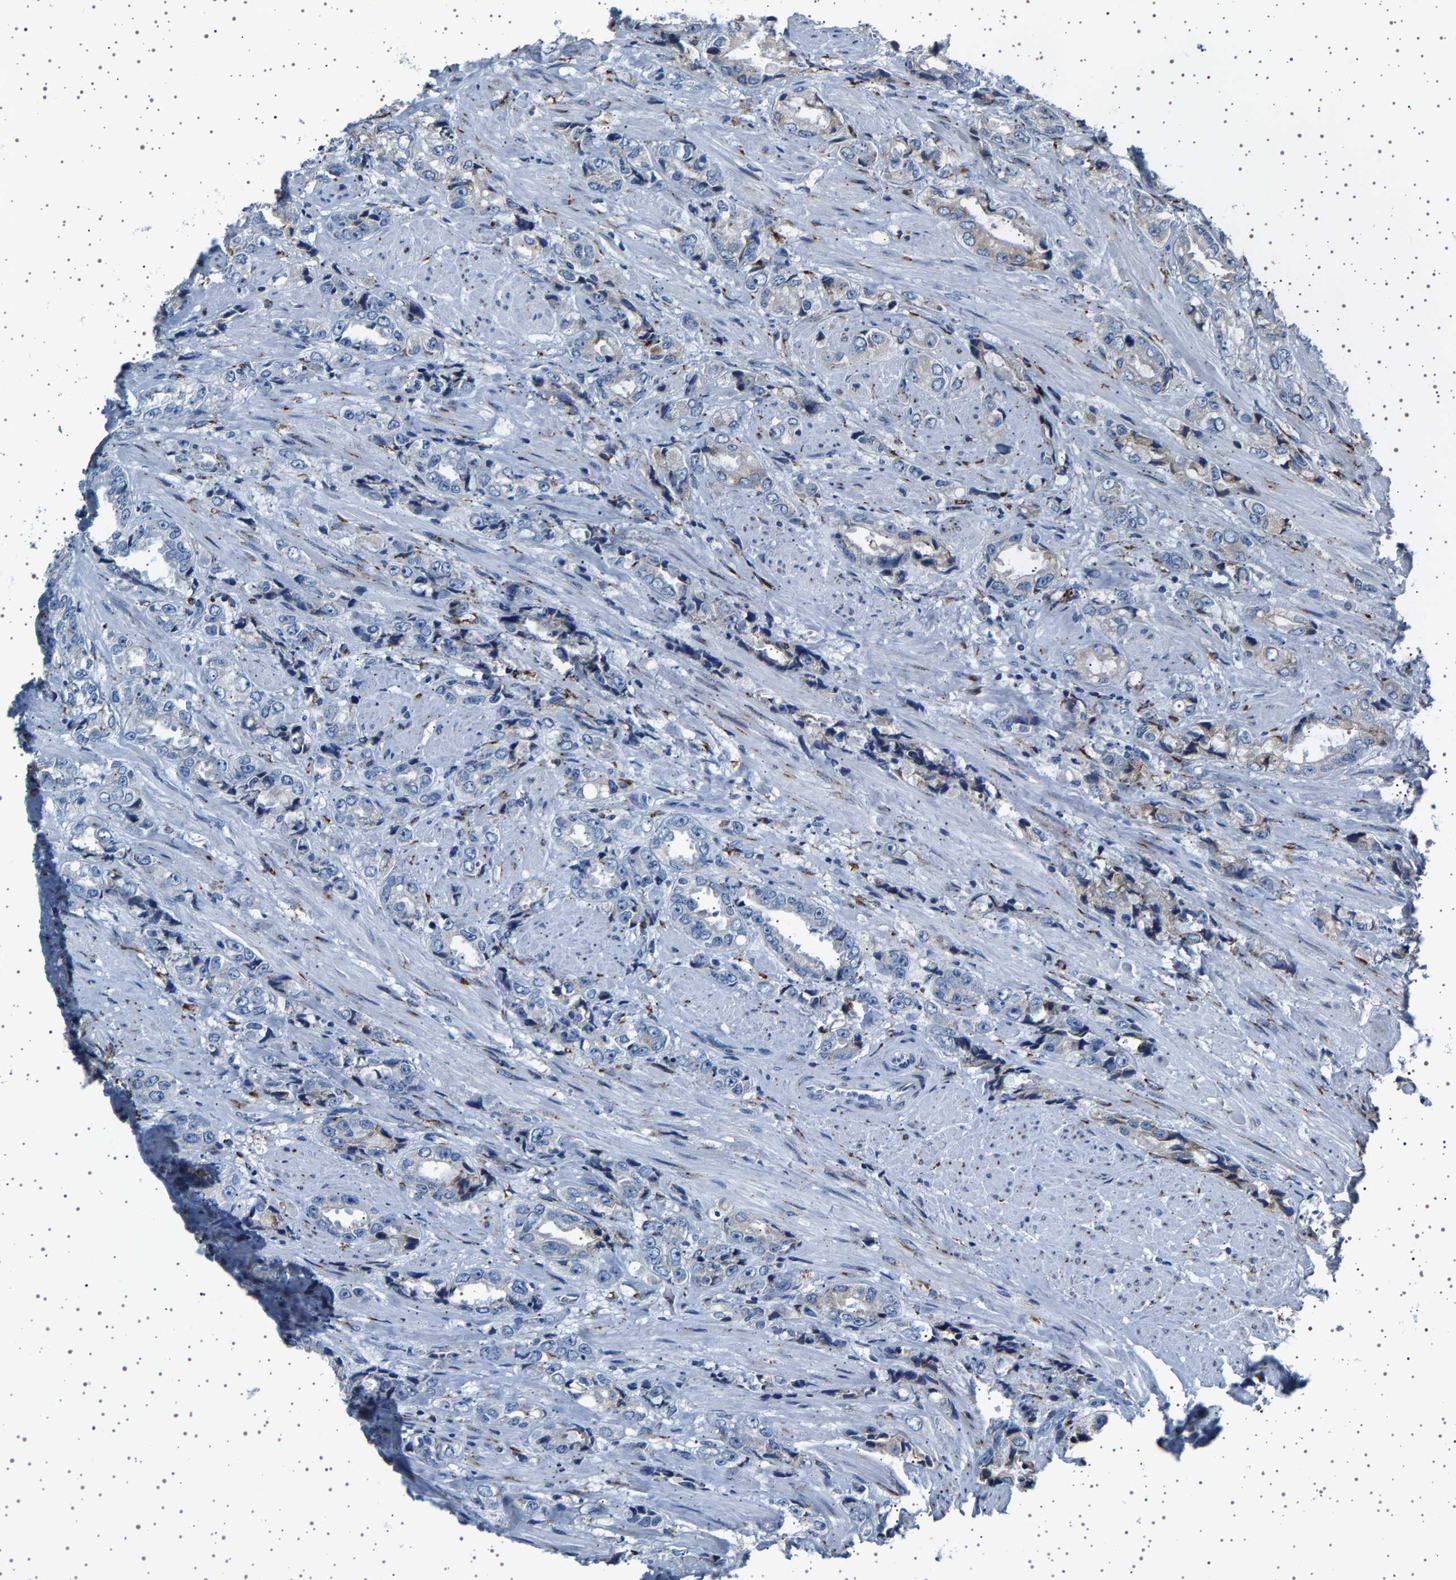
{"staining": {"intensity": "weak", "quantity": "<25%", "location": "cytoplasmic/membranous"}, "tissue": "prostate cancer", "cell_type": "Tumor cells", "image_type": "cancer", "snomed": [{"axis": "morphology", "description": "Adenocarcinoma, High grade"}, {"axis": "topography", "description": "Prostate"}], "caption": "A photomicrograph of prostate cancer (adenocarcinoma (high-grade)) stained for a protein displays no brown staining in tumor cells.", "gene": "FTCD", "patient": {"sex": "male", "age": 61}}